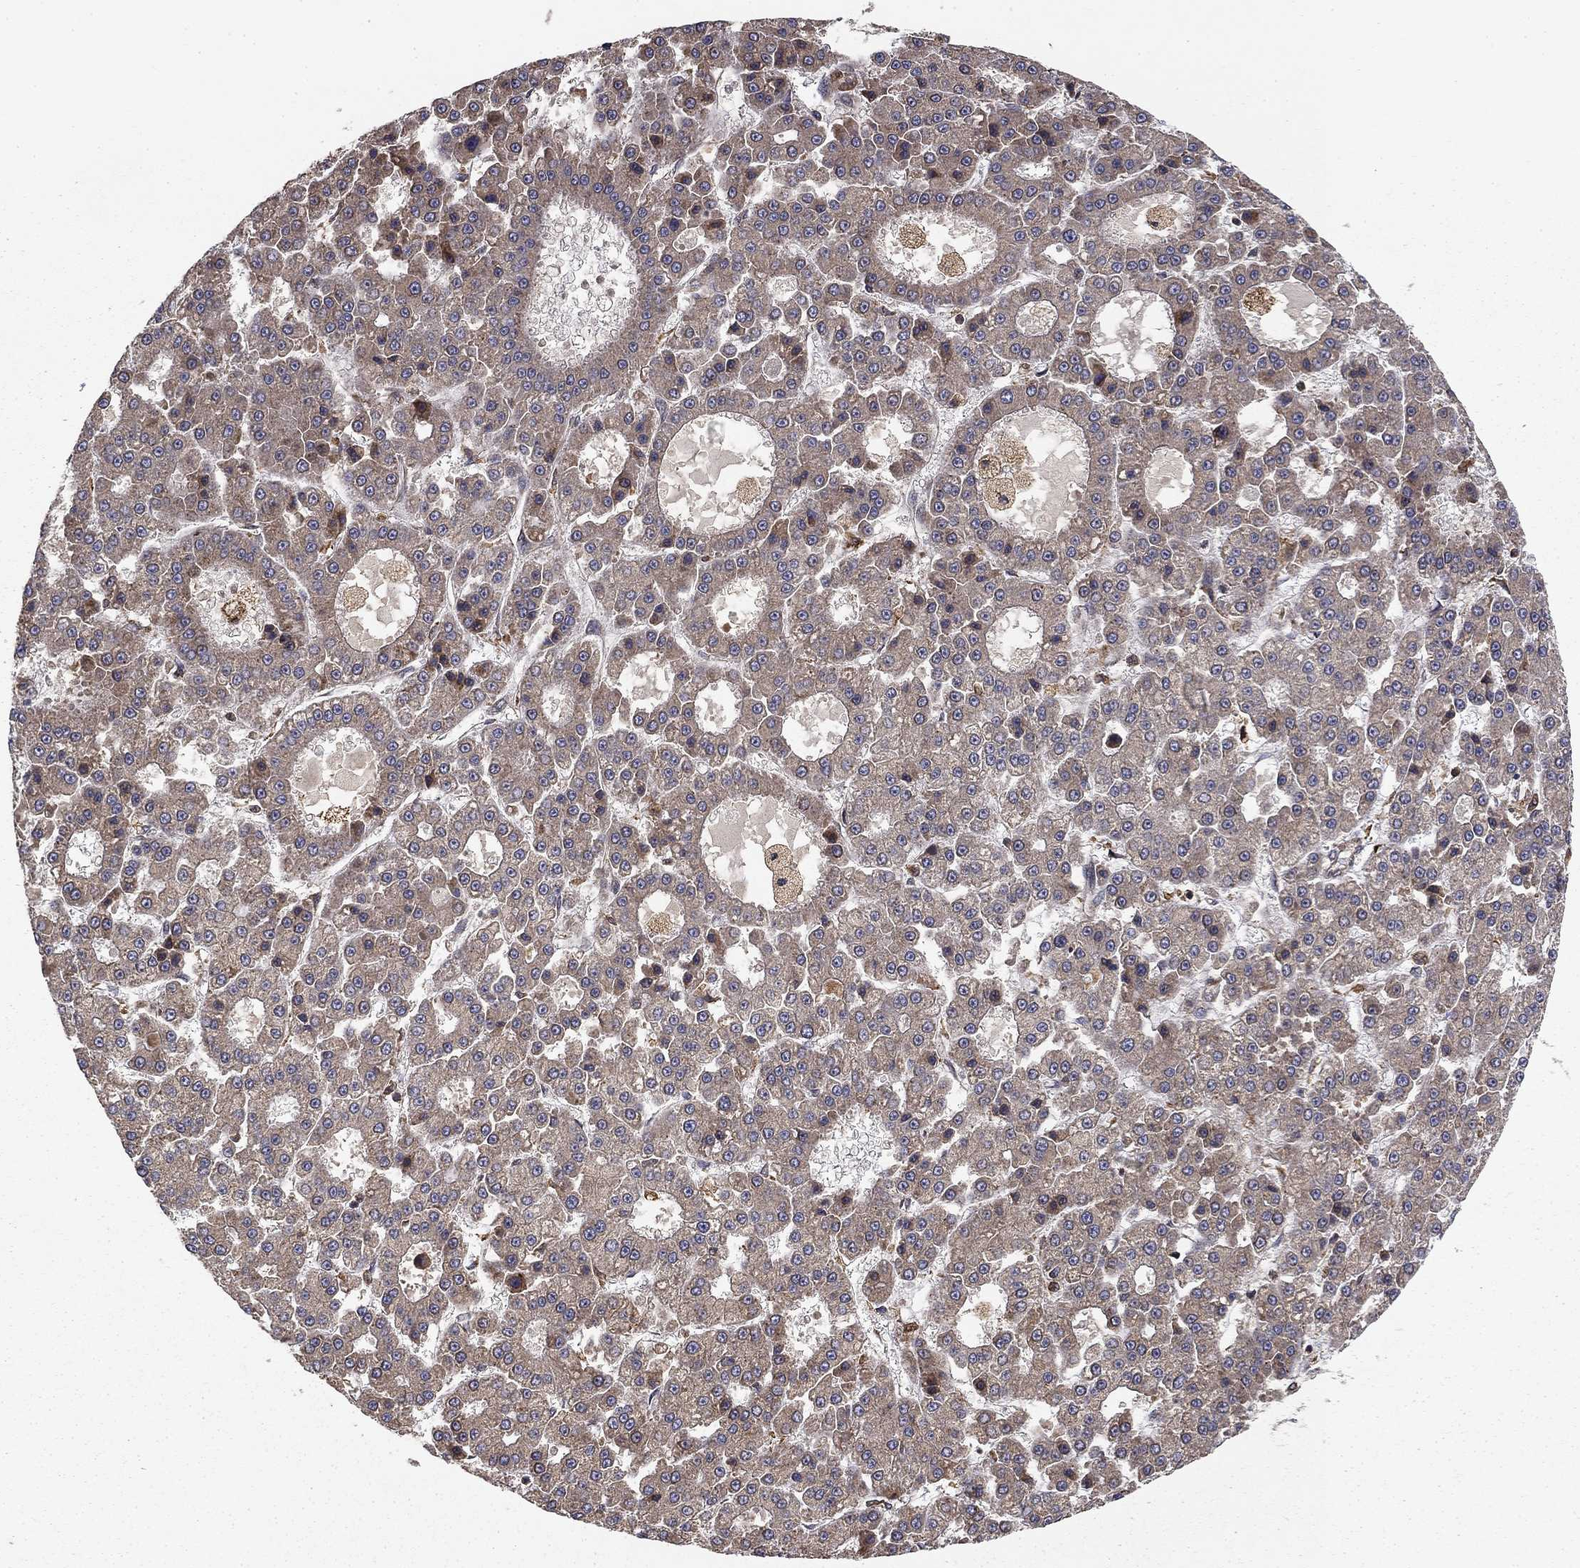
{"staining": {"intensity": "weak", "quantity": ">75%", "location": "cytoplasmic/membranous"}, "tissue": "liver cancer", "cell_type": "Tumor cells", "image_type": "cancer", "snomed": [{"axis": "morphology", "description": "Carcinoma, Hepatocellular, NOS"}, {"axis": "topography", "description": "Liver"}], "caption": "Weak cytoplasmic/membranous positivity for a protein is seen in about >75% of tumor cells of liver cancer (hepatocellular carcinoma) using immunohistochemistry (IHC).", "gene": "BABAM2", "patient": {"sex": "male", "age": 70}}